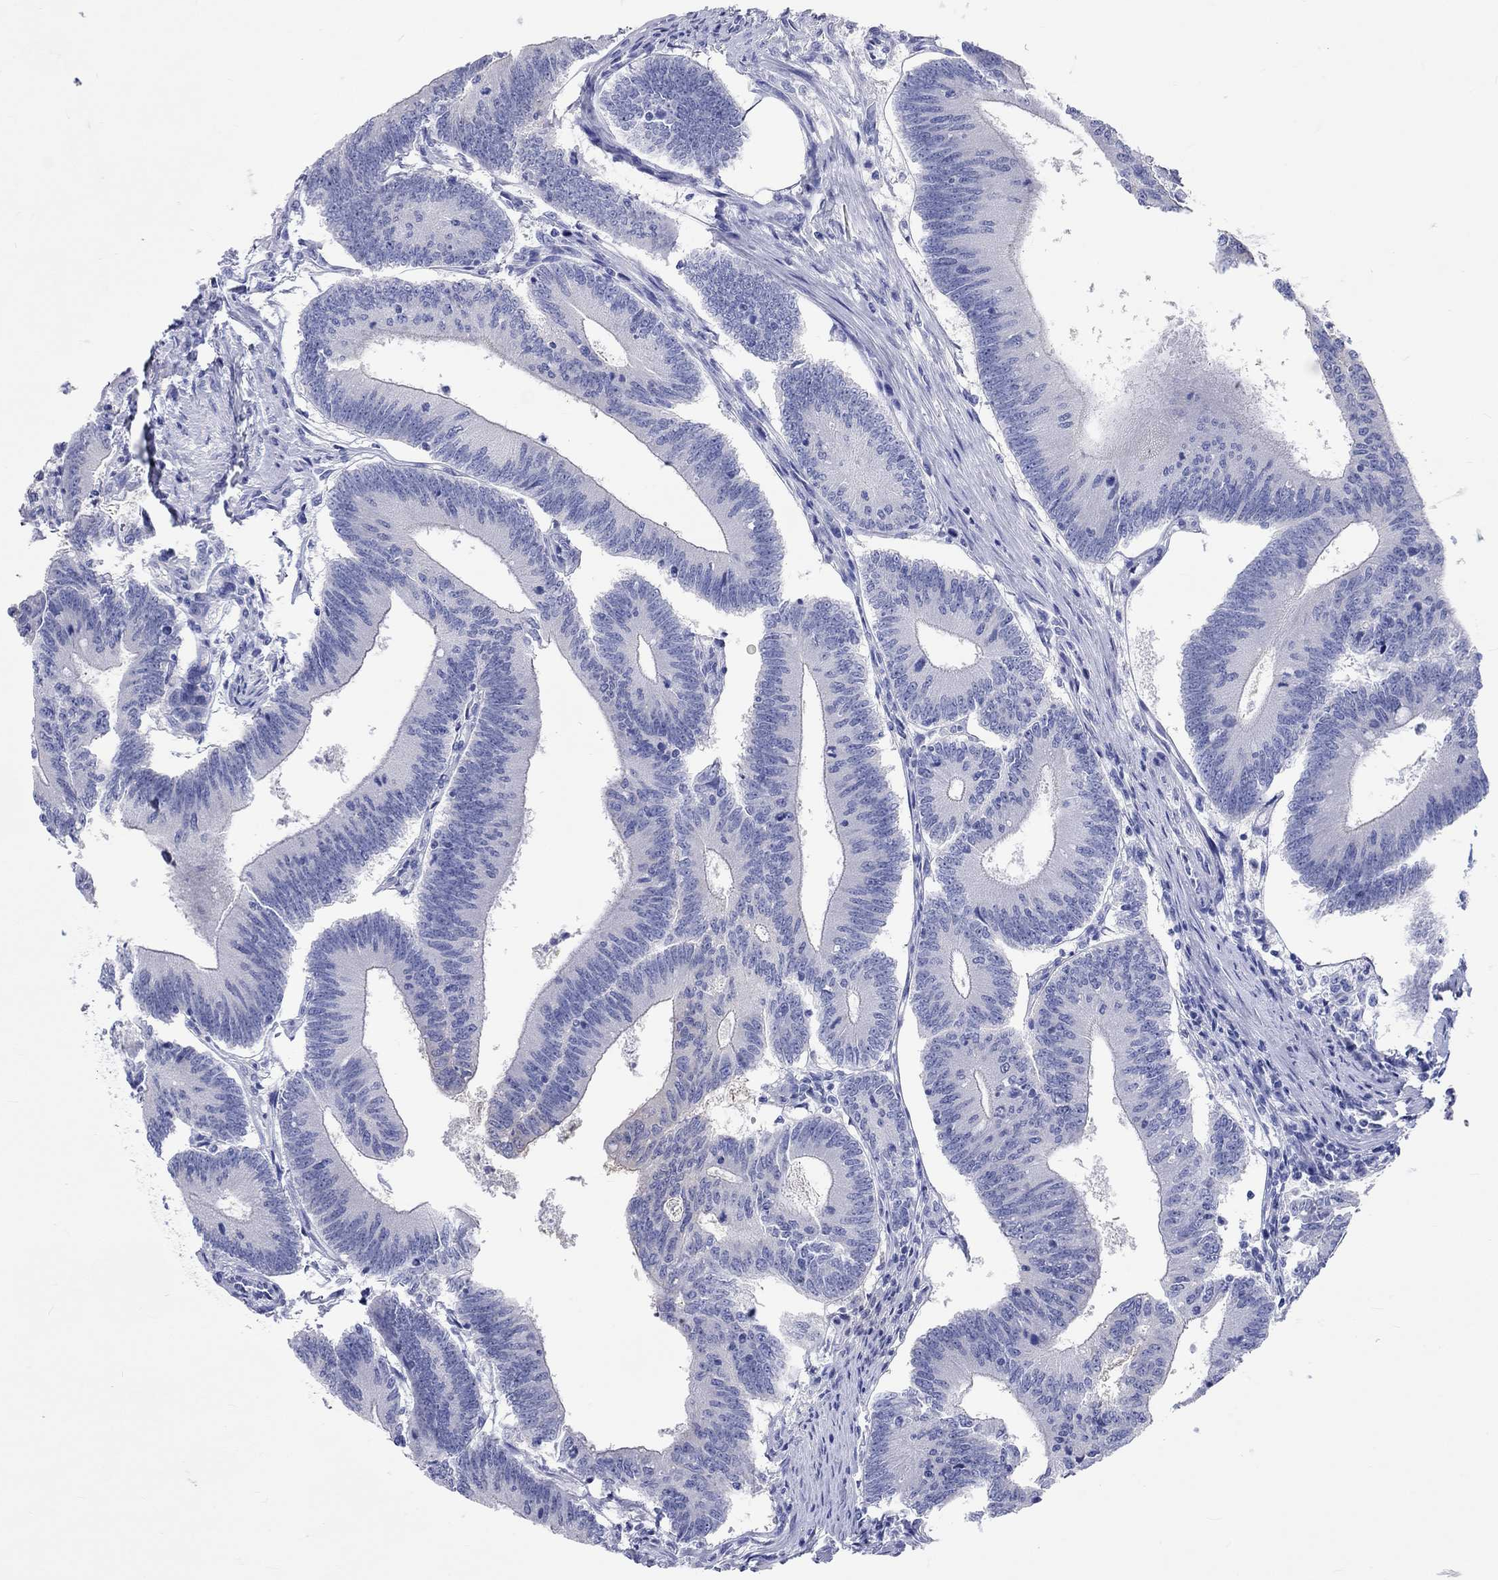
{"staining": {"intensity": "weak", "quantity": "<25%", "location": "cytoplasmic/membranous"}, "tissue": "colorectal cancer", "cell_type": "Tumor cells", "image_type": "cancer", "snomed": [{"axis": "morphology", "description": "Adenocarcinoma, NOS"}, {"axis": "topography", "description": "Colon"}], "caption": "A histopathology image of colorectal cancer (adenocarcinoma) stained for a protein exhibits no brown staining in tumor cells. (DAB (3,3'-diaminobenzidine) IHC visualized using brightfield microscopy, high magnification).", "gene": "SPATA9", "patient": {"sex": "female", "age": 70}}